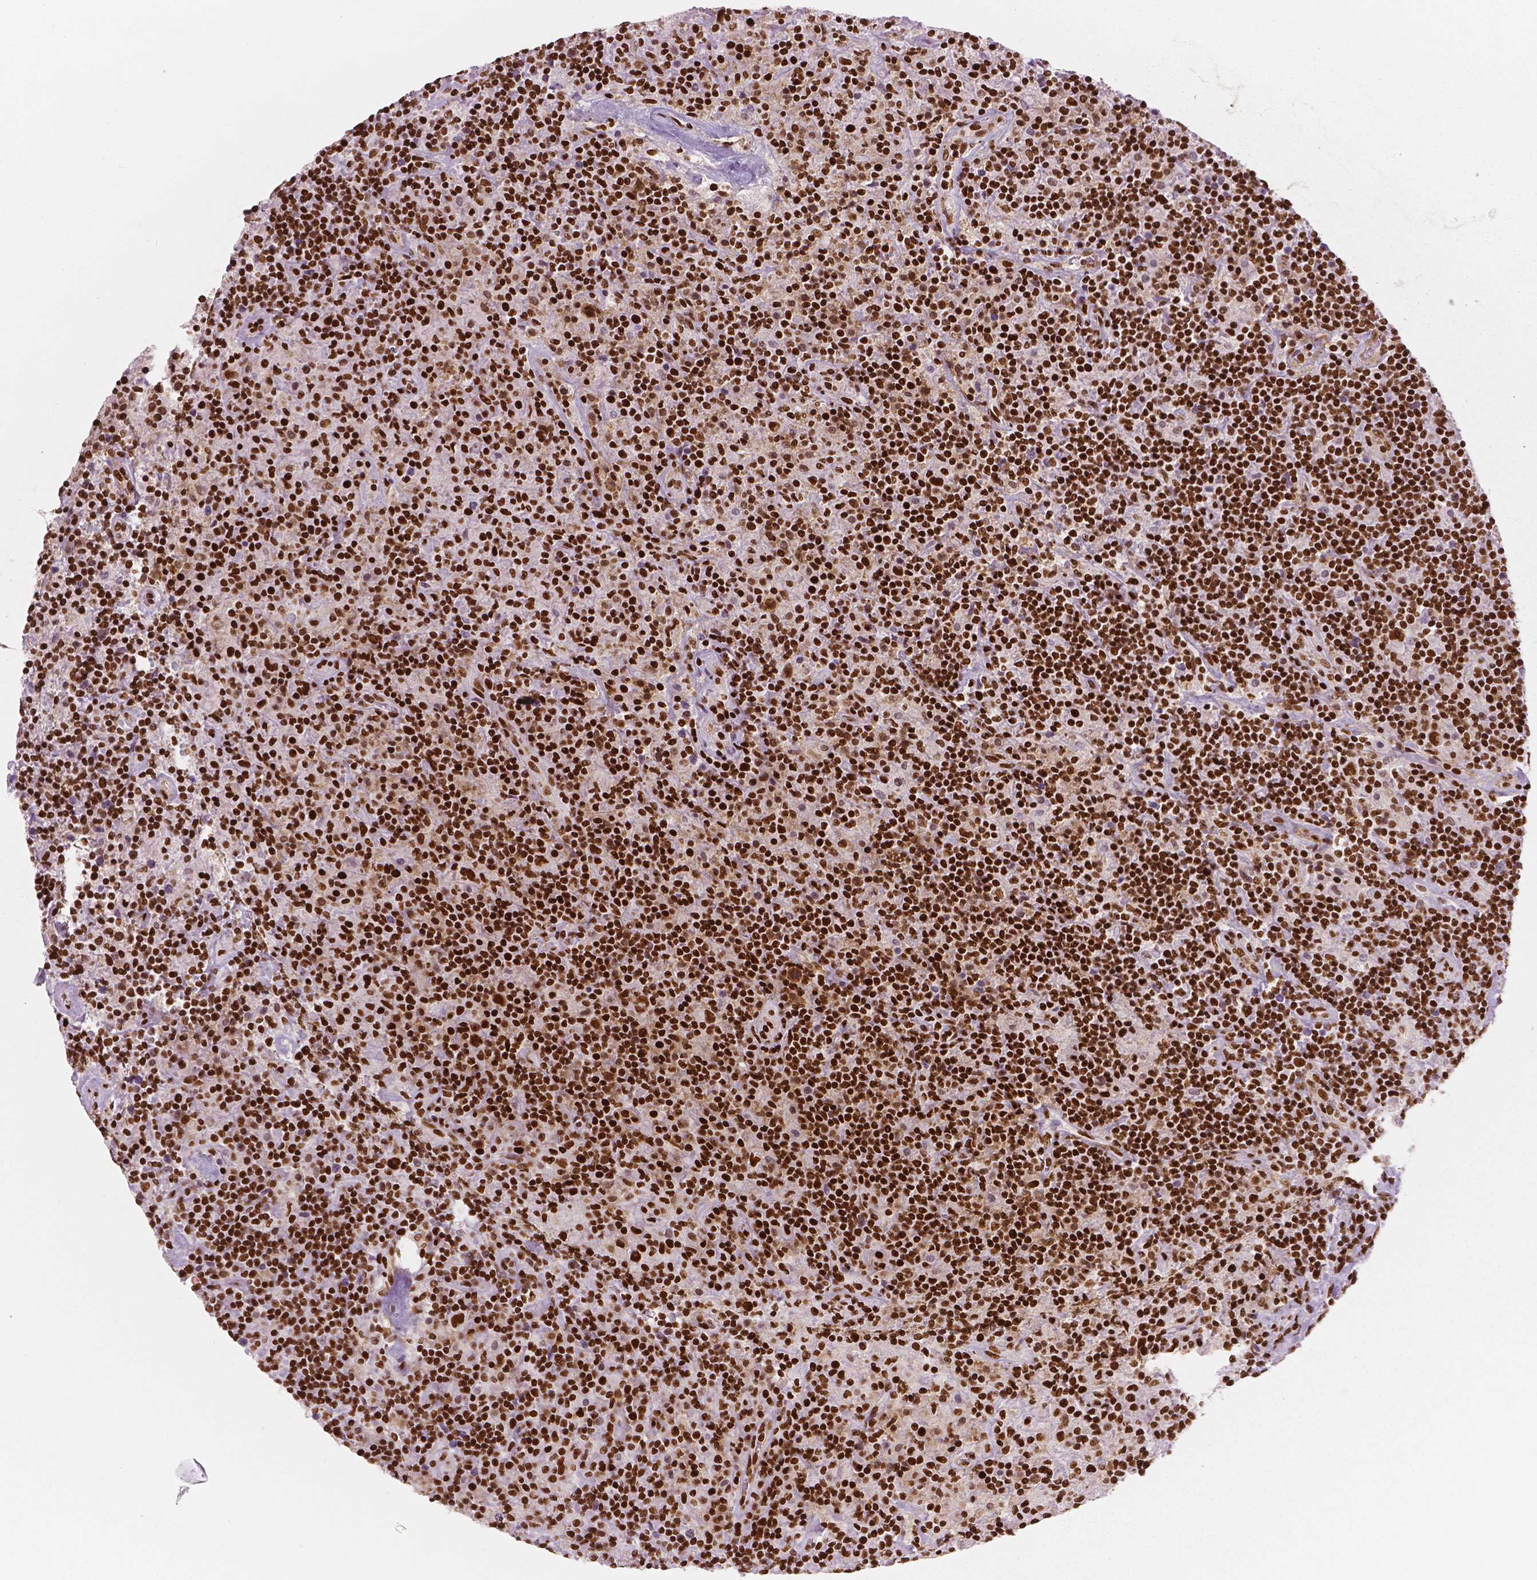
{"staining": {"intensity": "strong", "quantity": ">75%", "location": "nuclear"}, "tissue": "lymphoma", "cell_type": "Tumor cells", "image_type": "cancer", "snomed": [{"axis": "morphology", "description": "Hodgkin's disease, NOS"}, {"axis": "topography", "description": "Lymph node"}], "caption": "This histopathology image exhibits immunohistochemistry (IHC) staining of Hodgkin's disease, with high strong nuclear positivity in about >75% of tumor cells.", "gene": "BRD4", "patient": {"sex": "male", "age": 70}}